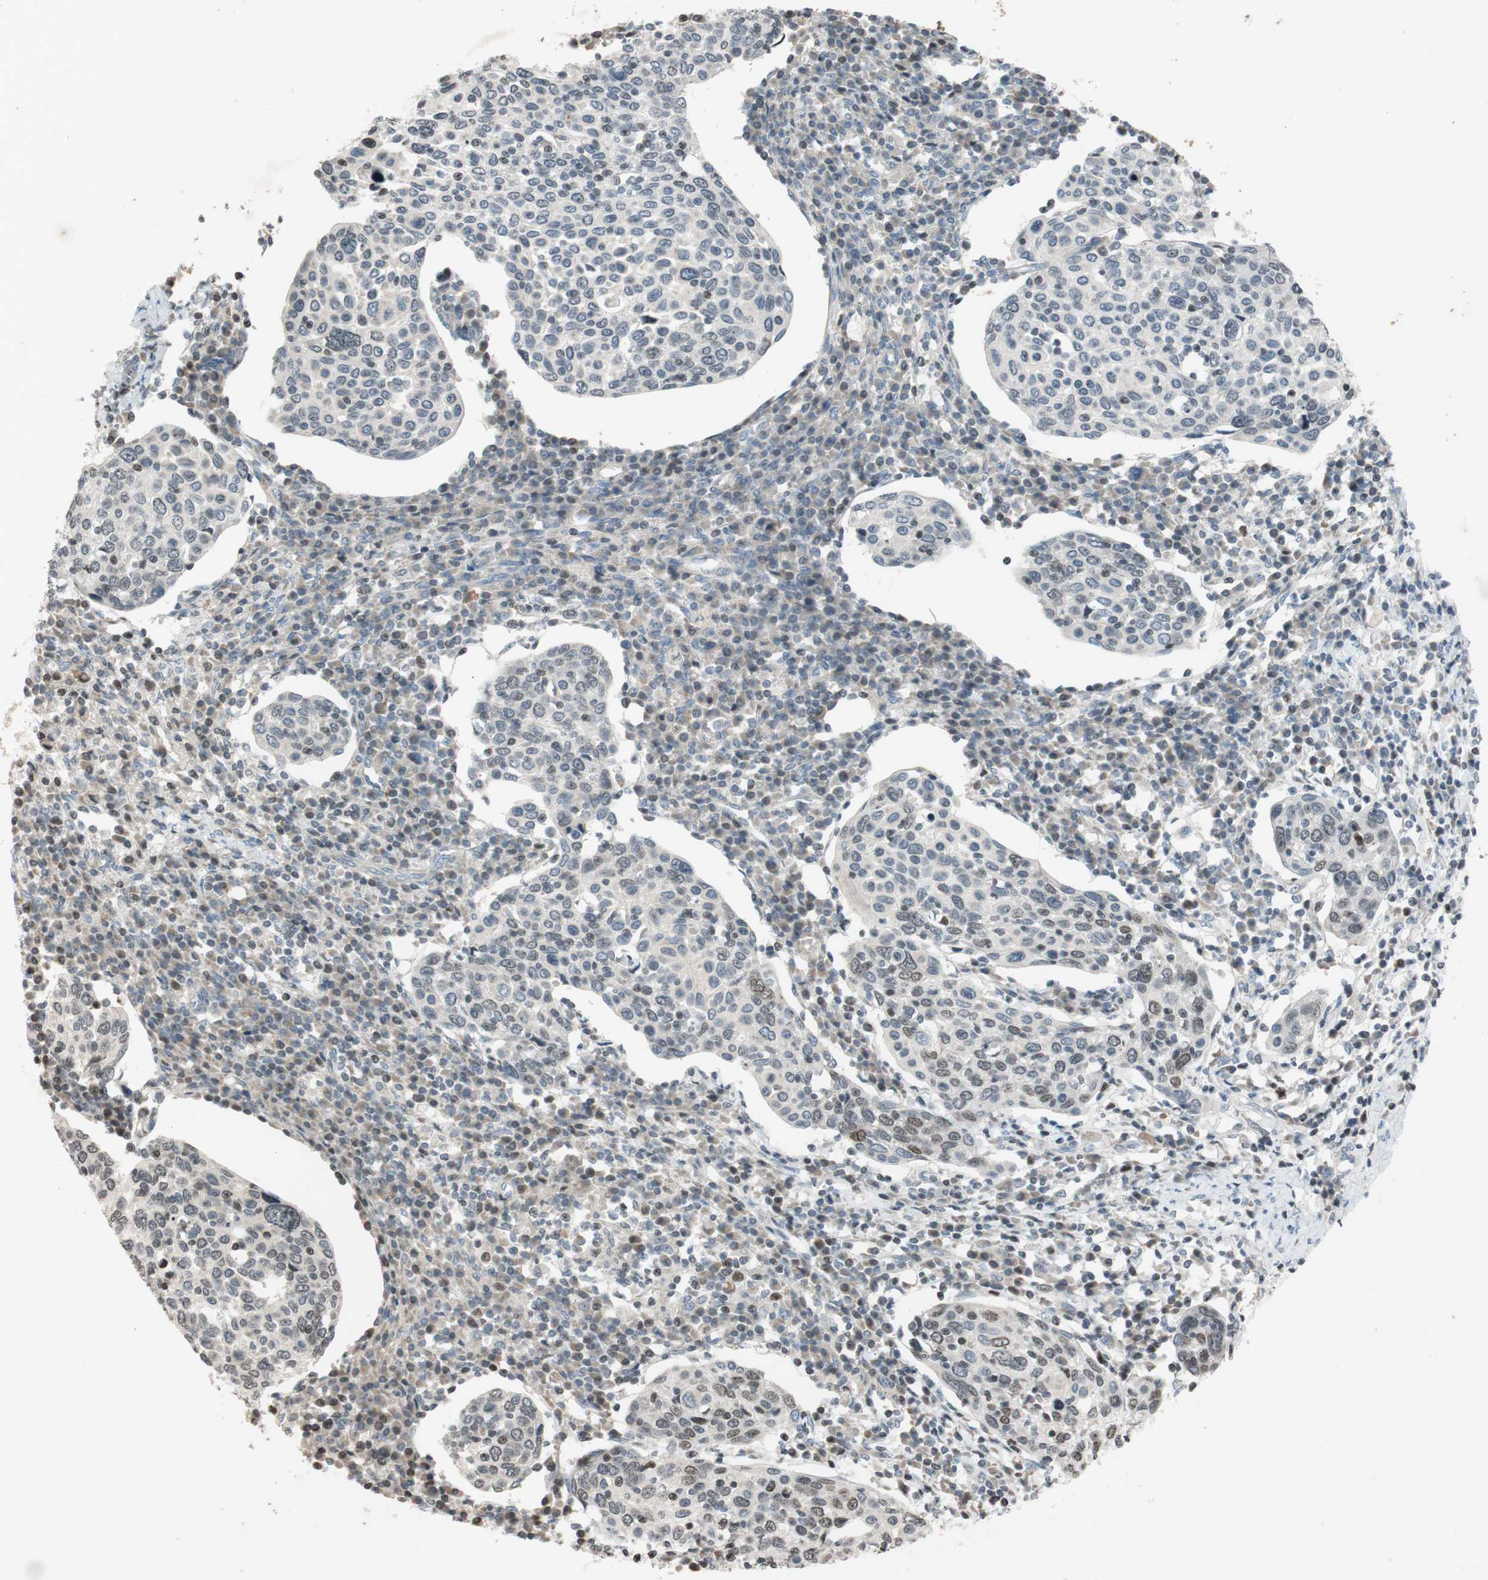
{"staining": {"intensity": "weak", "quantity": "<25%", "location": "nuclear"}, "tissue": "cervical cancer", "cell_type": "Tumor cells", "image_type": "cancer", "snomed": [{"axis": "morphology", "description": "Squamous cell carcinoma, NOS"}, {"axis": "topography", "description": "Cervix"}], "caption": "Squamous cell carcinoma (cervical) was stained to show a protein in brown. There is no significant staining in tumor cells.", "gene": "MCM6", "patient": {"sex": "female", "age": 40}}